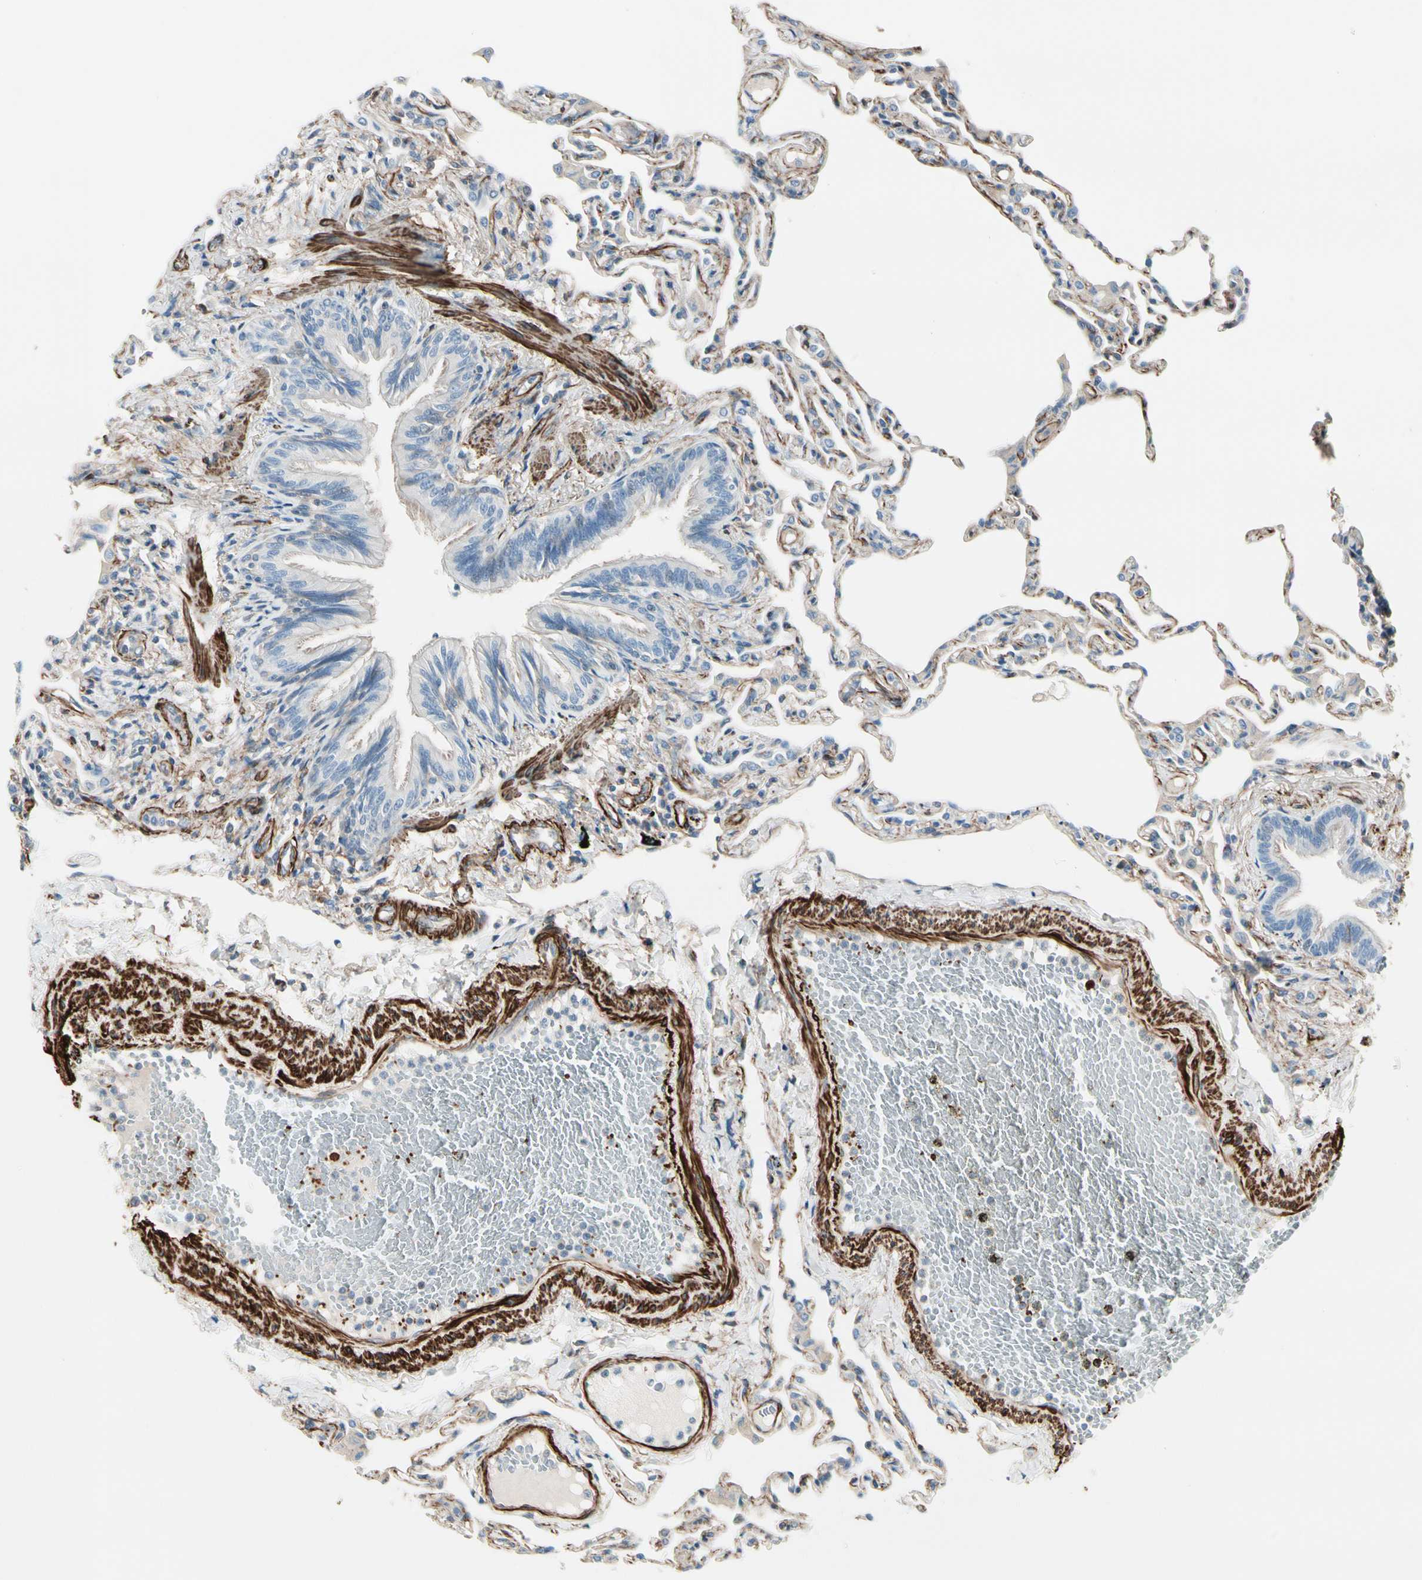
{"staining": {"intensity": "weak", "quantity": "25%-75%", "location": "cytoplasmic/membranous"}, "tissue": "lung", "cell_type": "Alveolar cells", "image_type": "normal", "snomed": [{"axis": "morphology", "description": "Normal tissue, NOS"}, {"axis": "topography", "description": "Lung"}], "caption": "A low amount of weak cytoplasmic/membranous expression is appreciated in about 25%-75% of alveolar cells in benign lung. Nuclei are stained in blue.", "gene": "CALD1", "patient": {"sex": "female", "age": 49}}